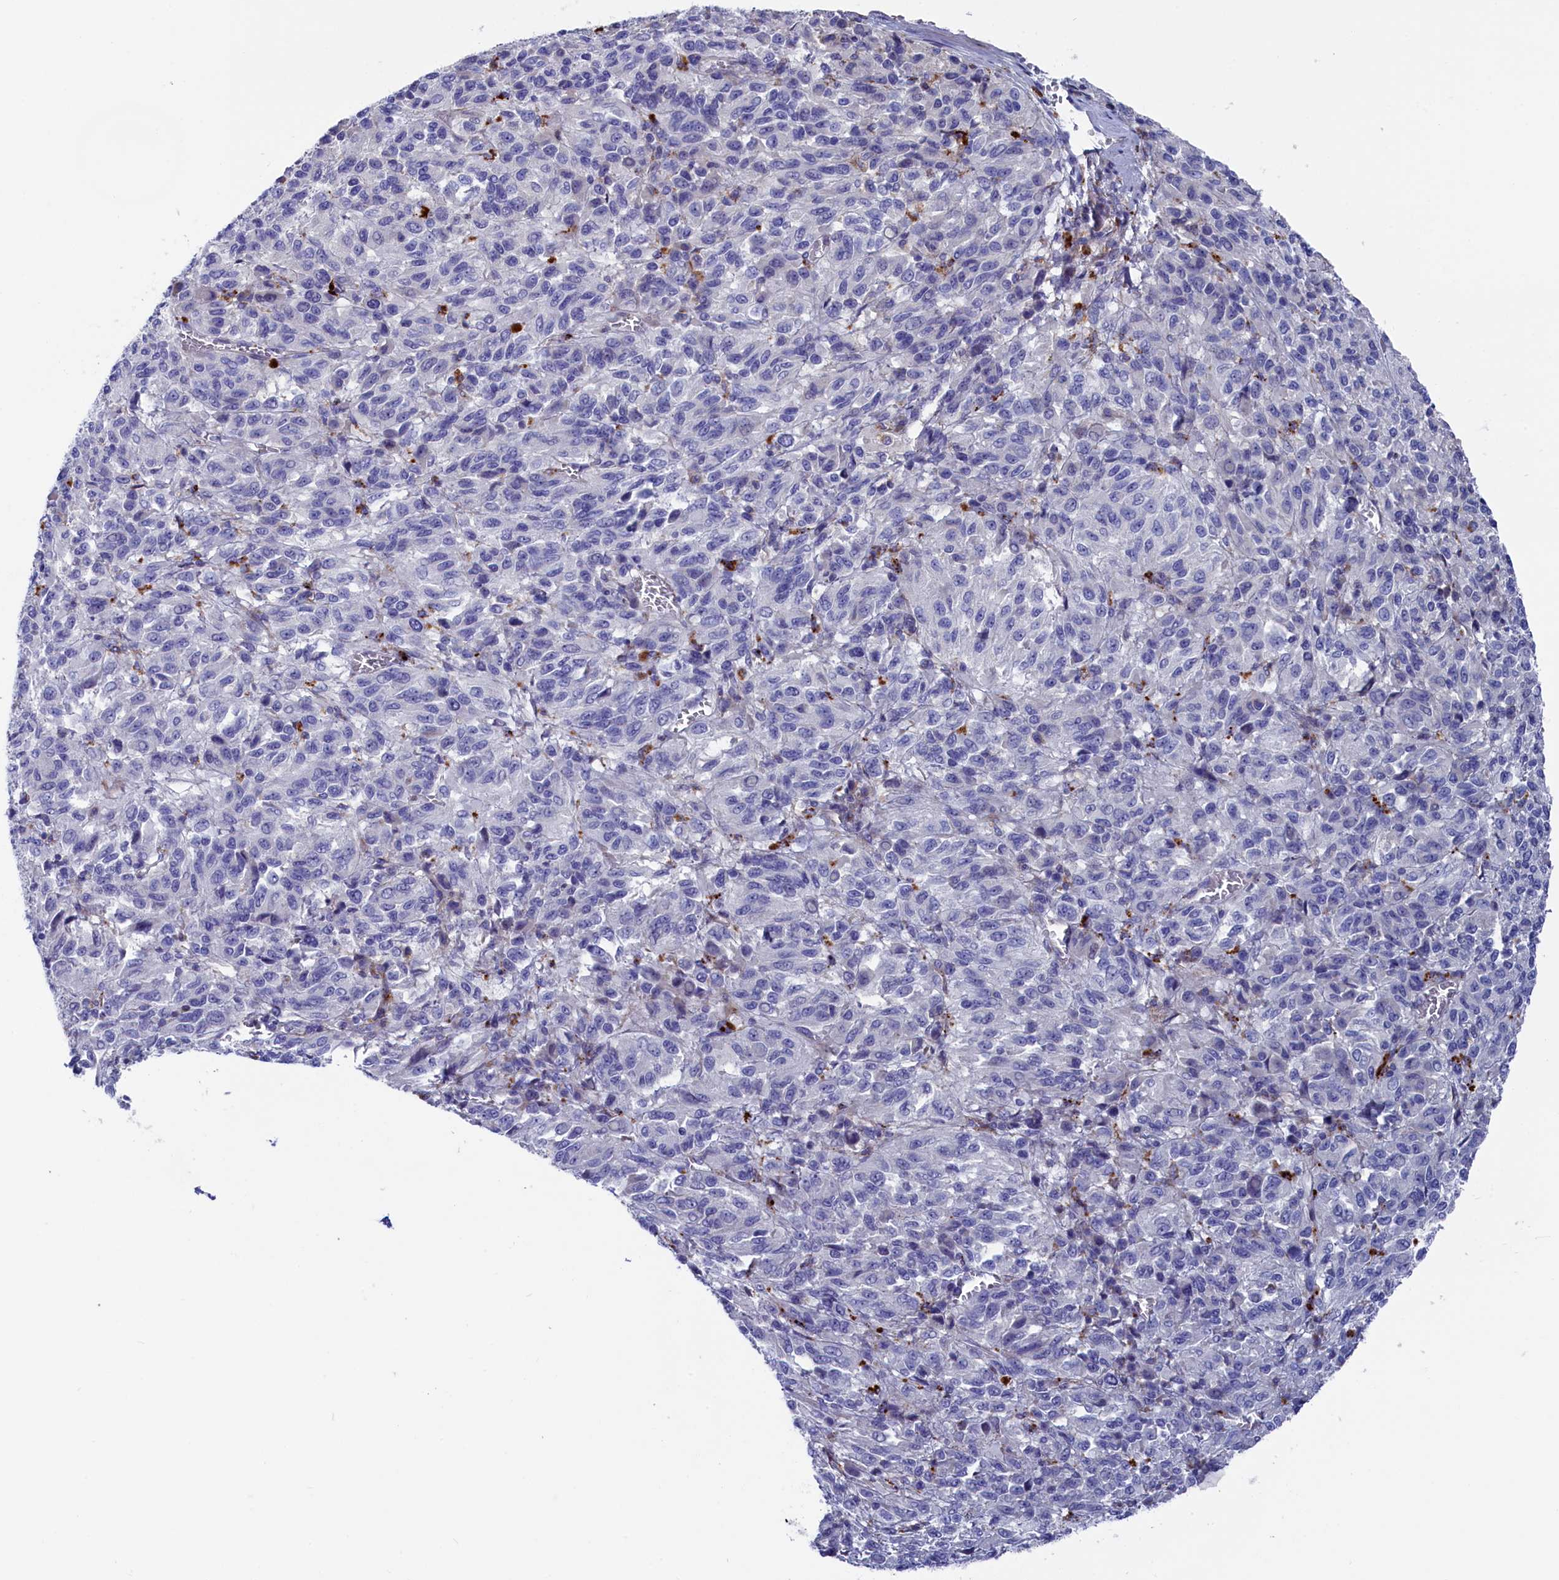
{"staining": {"intensity": "negative", "quantity": "none", "location": "none"}, "tissue": "melanoma", "cell_type": "Tumor cells", "image_type": "cancer", "snomed": [{"axis": "morphology", "description": "Malignant melanoma, Metastatic site"}, {"axis": "topography", "description": "Lung"}], "caption": "Melanoma stained for a protein using immunohistochemistry displays no staining tumor cells.", "gene": "NUDT7", "patient": {"sex": "male", "age": 64}}